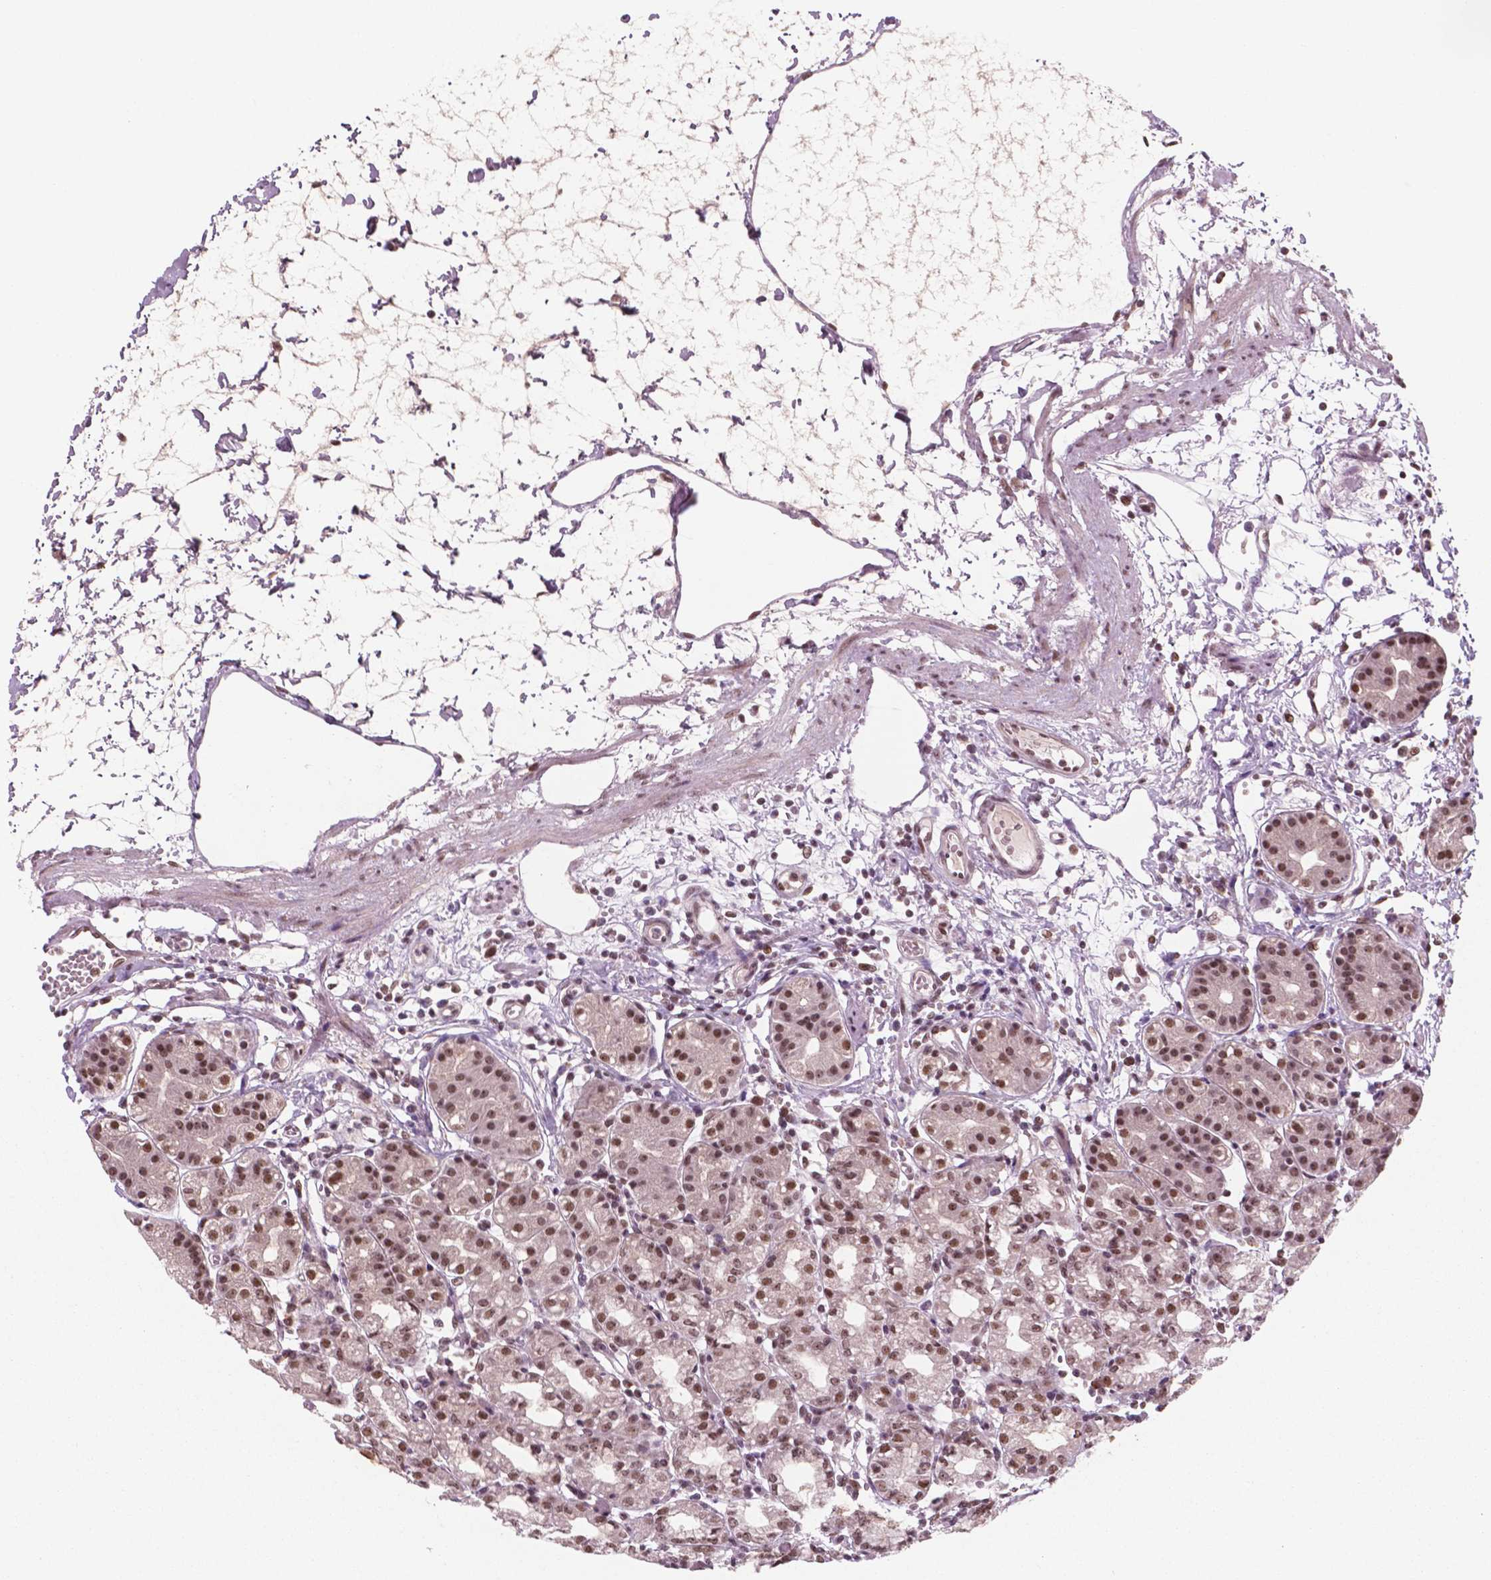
{"staining": {"intensity": "strong", "quantity": ">75%", "location": "nuclear"}, "tissue": "stomach", "cell_type": "Glandular cells", "image_type": "normal", "snomed": [{"axis": "morphology", "description": "Normal tissue, NOS"}, {"axis": "topography", "description": "Skeletal muscle"}, {"axis": "topography", "description": "Stomach"}], "caption": "Immunohistochemistry of unremarkable human stomach exhibits high levels of strong nuclear staining in about >75% of glandular cells.", "gene": "POLR2E", "patient": {"sex": "female", "age": 57}}